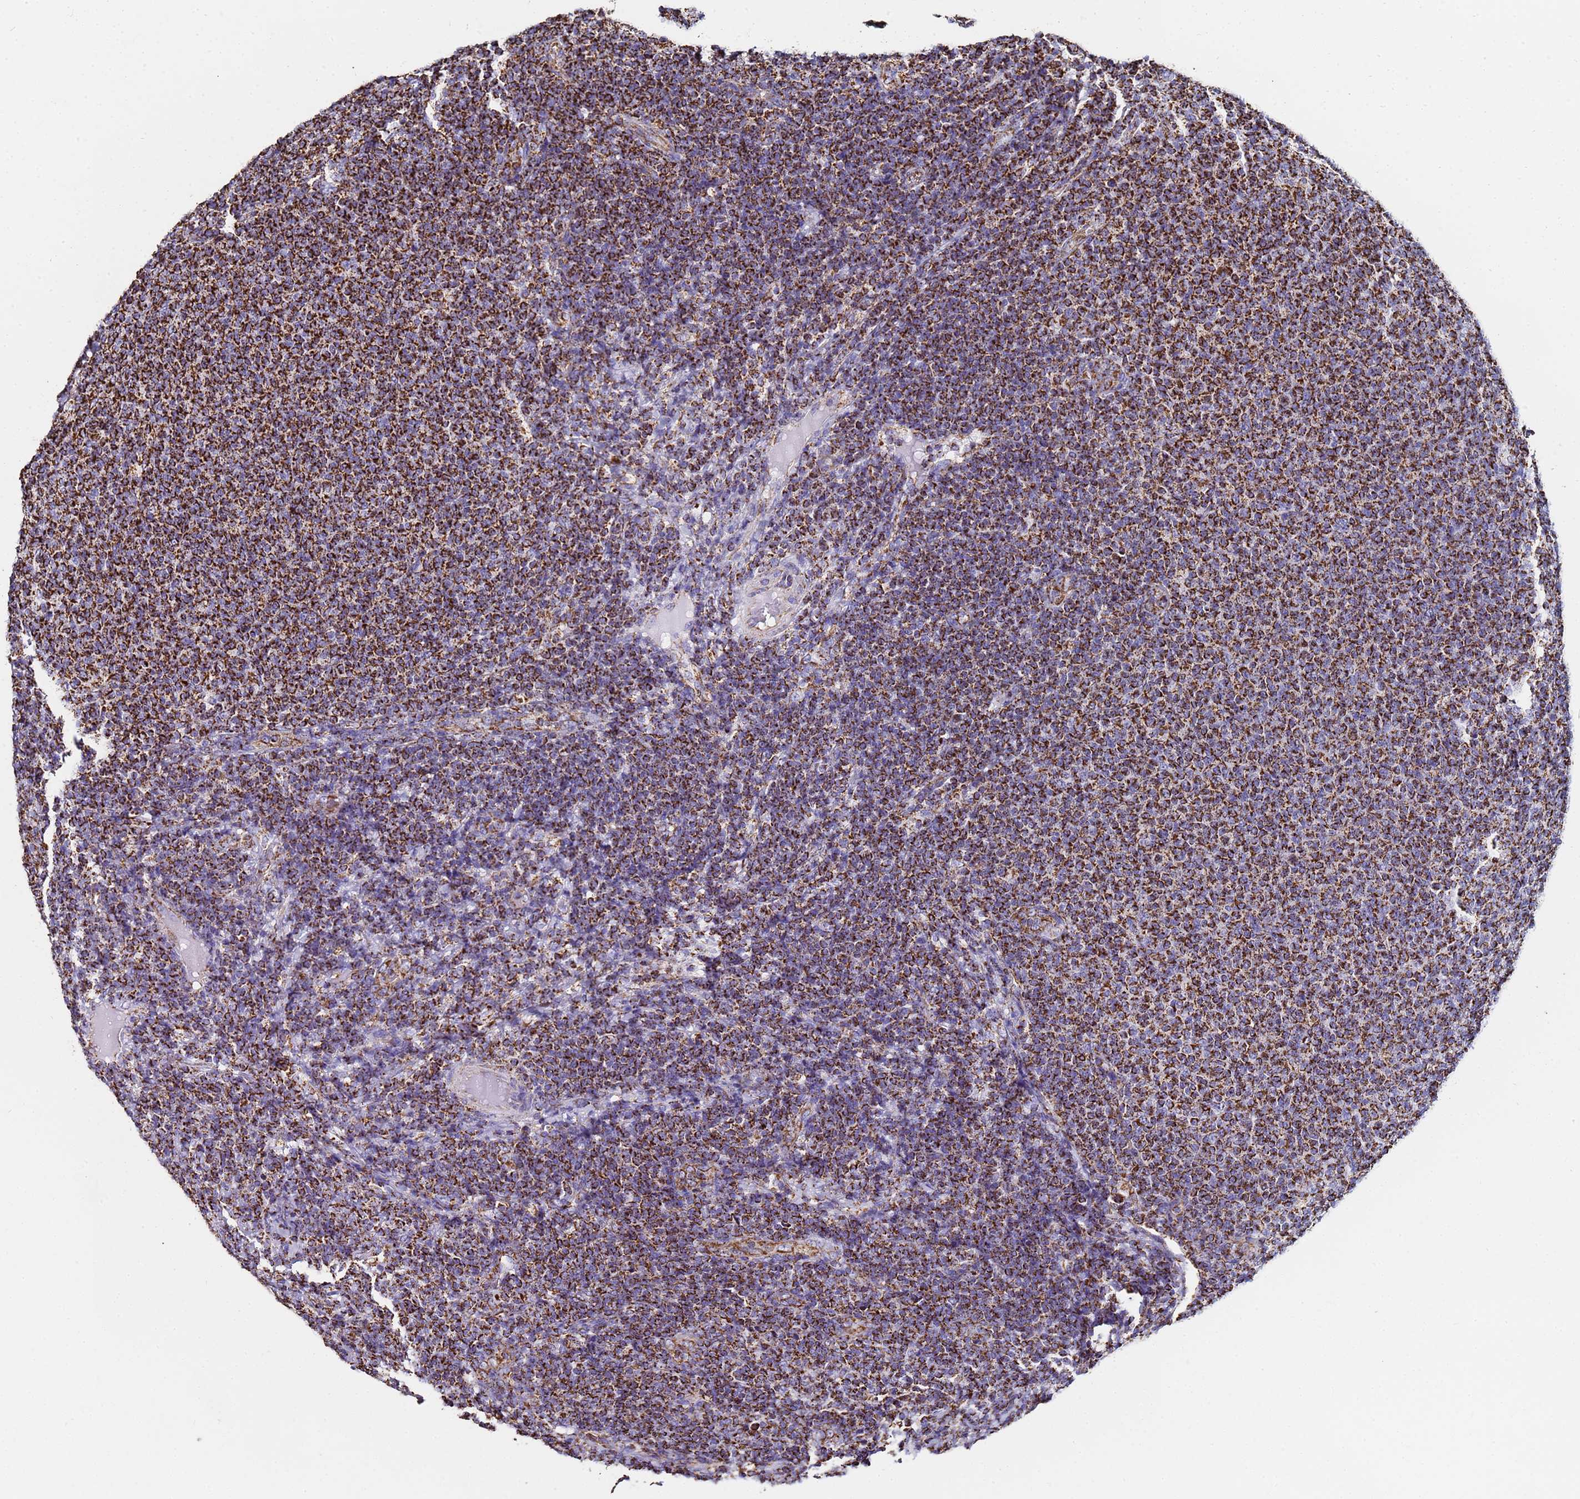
{"staining": {"intensity": "strong", "quantity": ">75%", "location": "cytoplasmic/membranous"}, "tissue": "lymphoma", "cell_type": "Tumor cells", "image_type": "cancer", "snomed": [{"axis": "morphology", "description": "Malignant lymphoma, non-Hodgkin's type, Low grade"}, {"axis": "topography", "description": "Lymph node"}], "caption": "Immunohistochemistry (IHC) of lymphoma shows high levels of strong cytoplasmic/membranous staining in about >75% of tumor cells. (DAB (3,3'-diaminobenzidine) IHC, brown staining for protein, blue staining for nuclei).", "gene": "PHB2", "patient": {"sex": "male", "age": 66}}